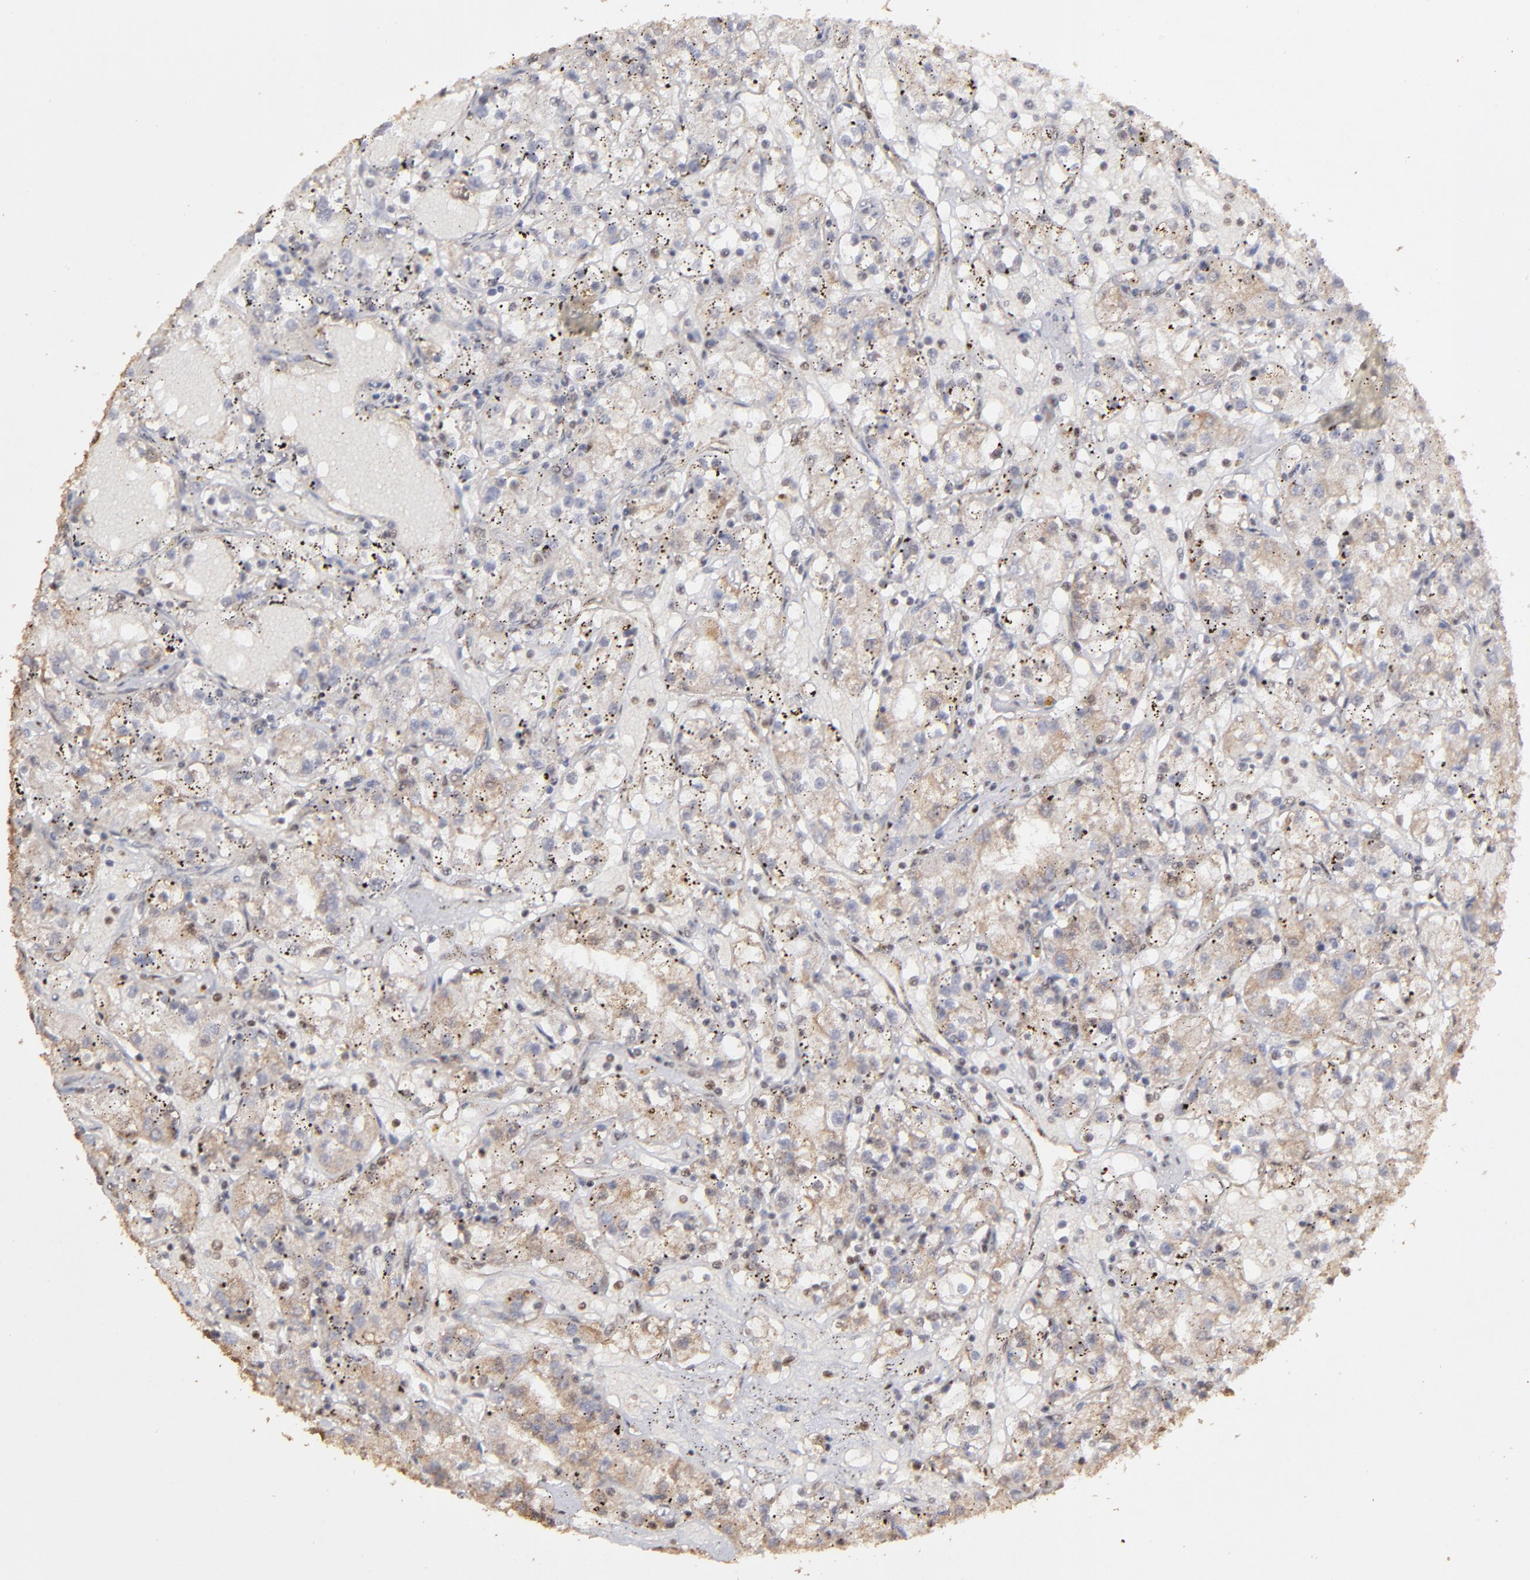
{"staining": {"intensity": "weak", "quantity": "<25%", "location": "cytoplasmic/membranous,nuclear"}, "tissue": "renal cancer", "cell_type": "Tumor cells", "image_type": "cancer", "snomed": [{"axis": "morphology", "description": "Adenocarcinoma, NOS"}, {"axis": "topography", "description": "Kidney"}], "caption": "Tumor cells are negative for brown protein staining in renal adenocarcinoma.", "gene": "ARNT", "patient": {"sex": "male", "age": 56}}